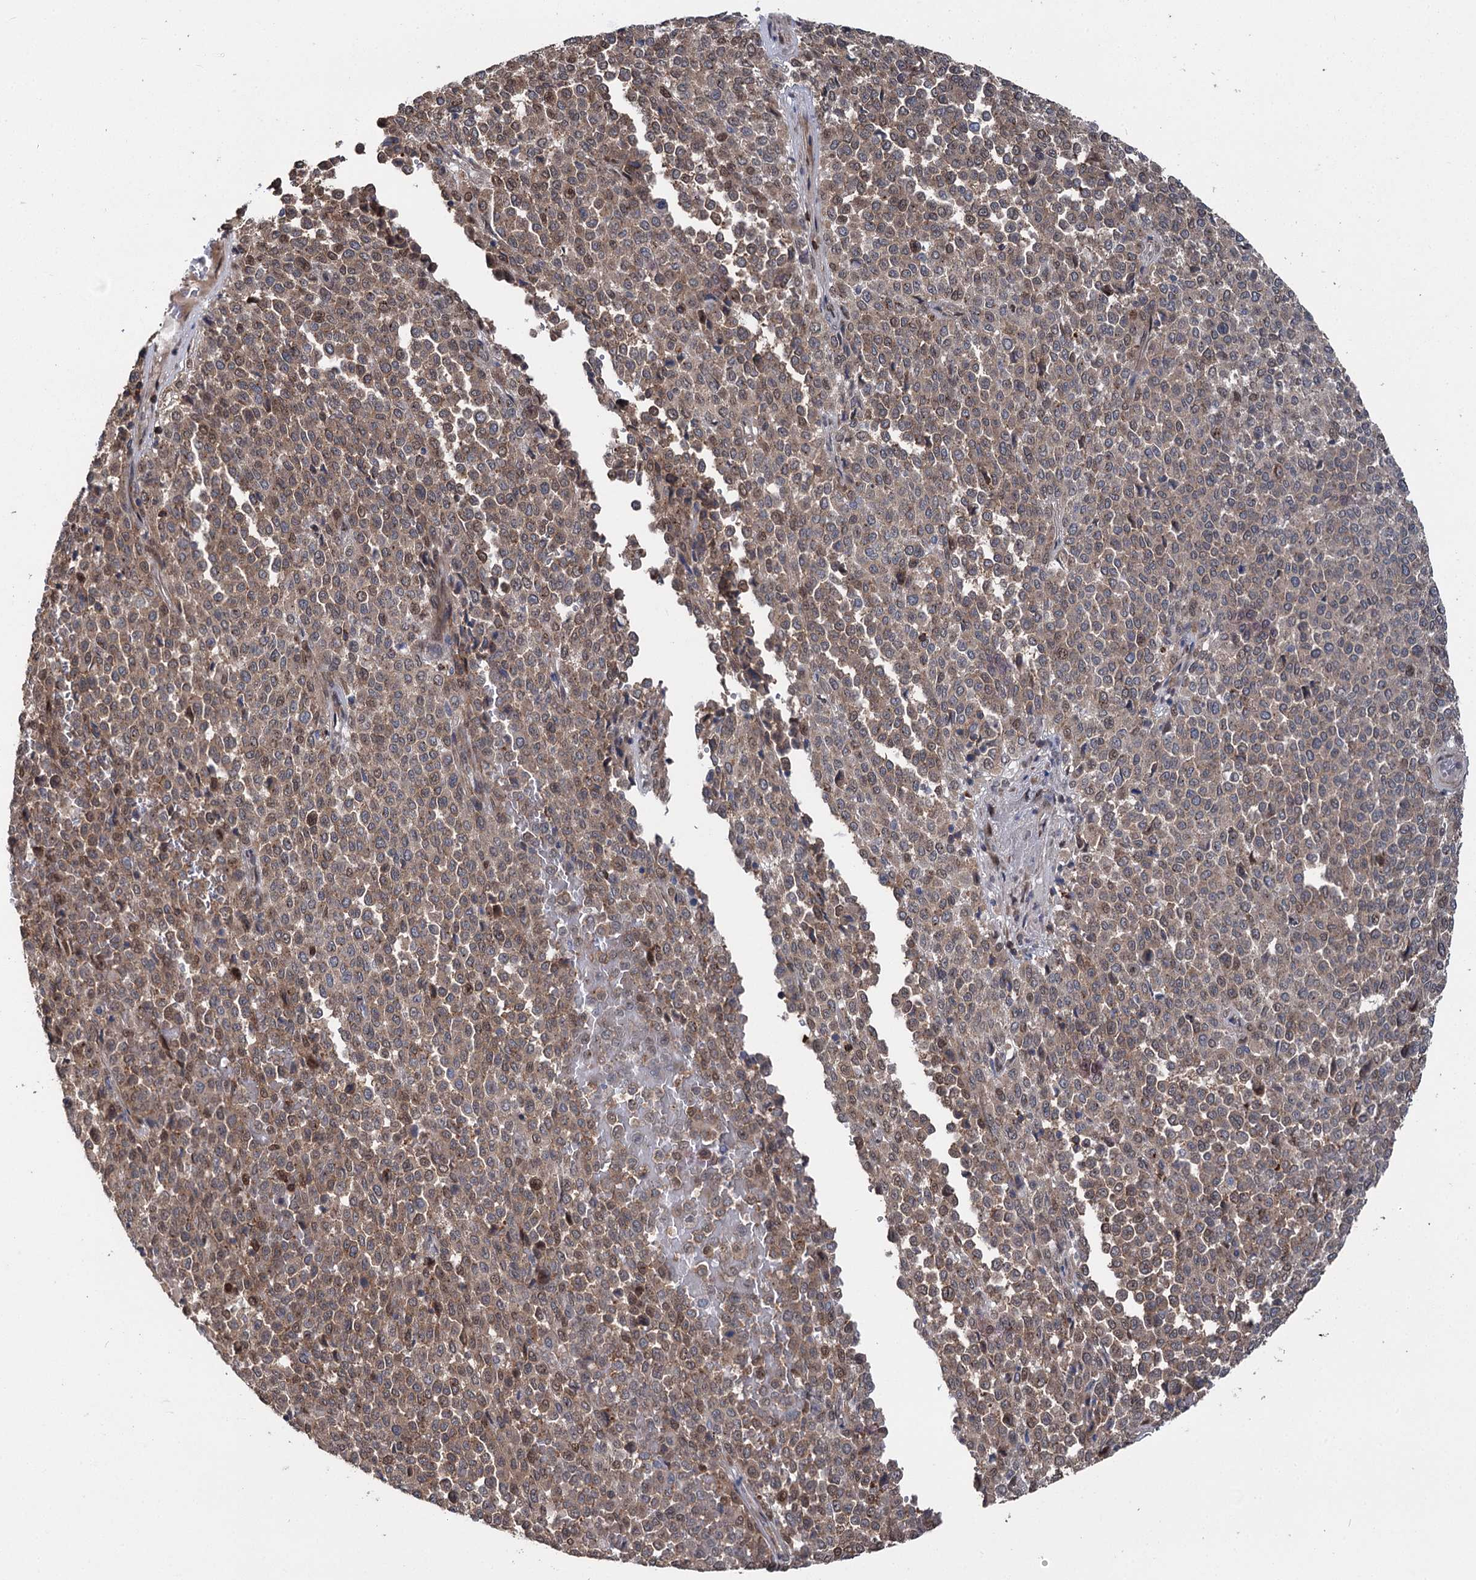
{"staining": {"intensity": "moderate", "quantity": ">75%", "location": "cytoplasmic/membranous,nuclear"}, "tissue": "melanoma", "cell_type": "Tumor cells", "image_type": "cancer", "snomed": [{"axis": "morphology", "description": "Malignant melanoma, Metastatic site"}, {"axis": "topography", "description": "Pancreas"}], "caption": "Immunohistochemical staining of human melanoma shows medium levels of moderate cytoplasmic/membranous and nuclear protein expression in about >75% of tumor cells.", "gene": "STX6", "patient": {"sex": "female", "age": 30}}